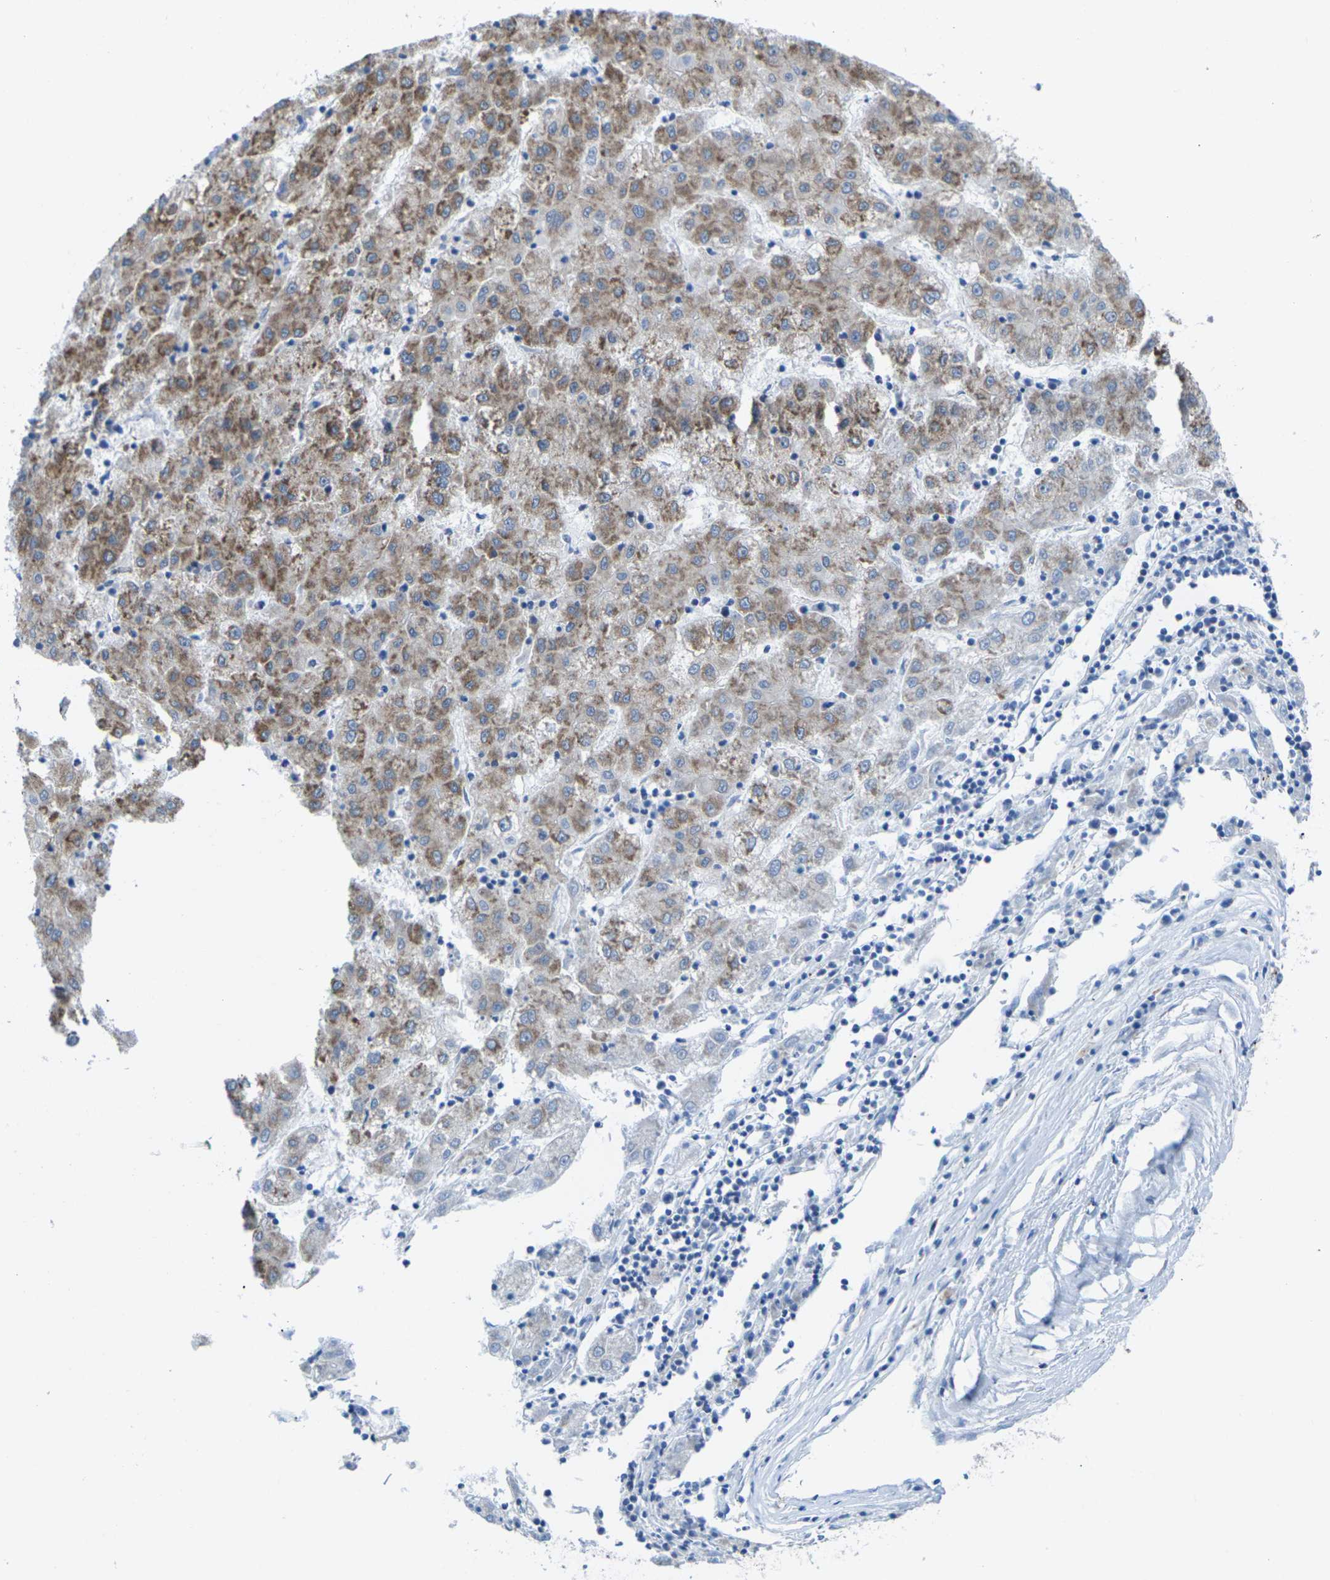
{"staining": {"intensity": "moderate", "quantity": "25%-75%", "location": "cytoplasmic/membranous"}, "tissue": "liver cancer", "cell_type": "Tumor cells", "image_type": "cancer", "snomed": [{"axis": "morphology", "description": "Carcinoma, Hepatocellular, NOS"}, {"axis": "topography", "description": "Liver"}], "caption": "This is a photomicrograph of immunohistochemistry (IHC) staining of hepatocellular carcinoma (liver), which shows moderate positivity in the cytoplasmic/membranous of tumor cells.", "gene": "PDZK1IP1", "patient": {"sex": "male", "age": 72}}